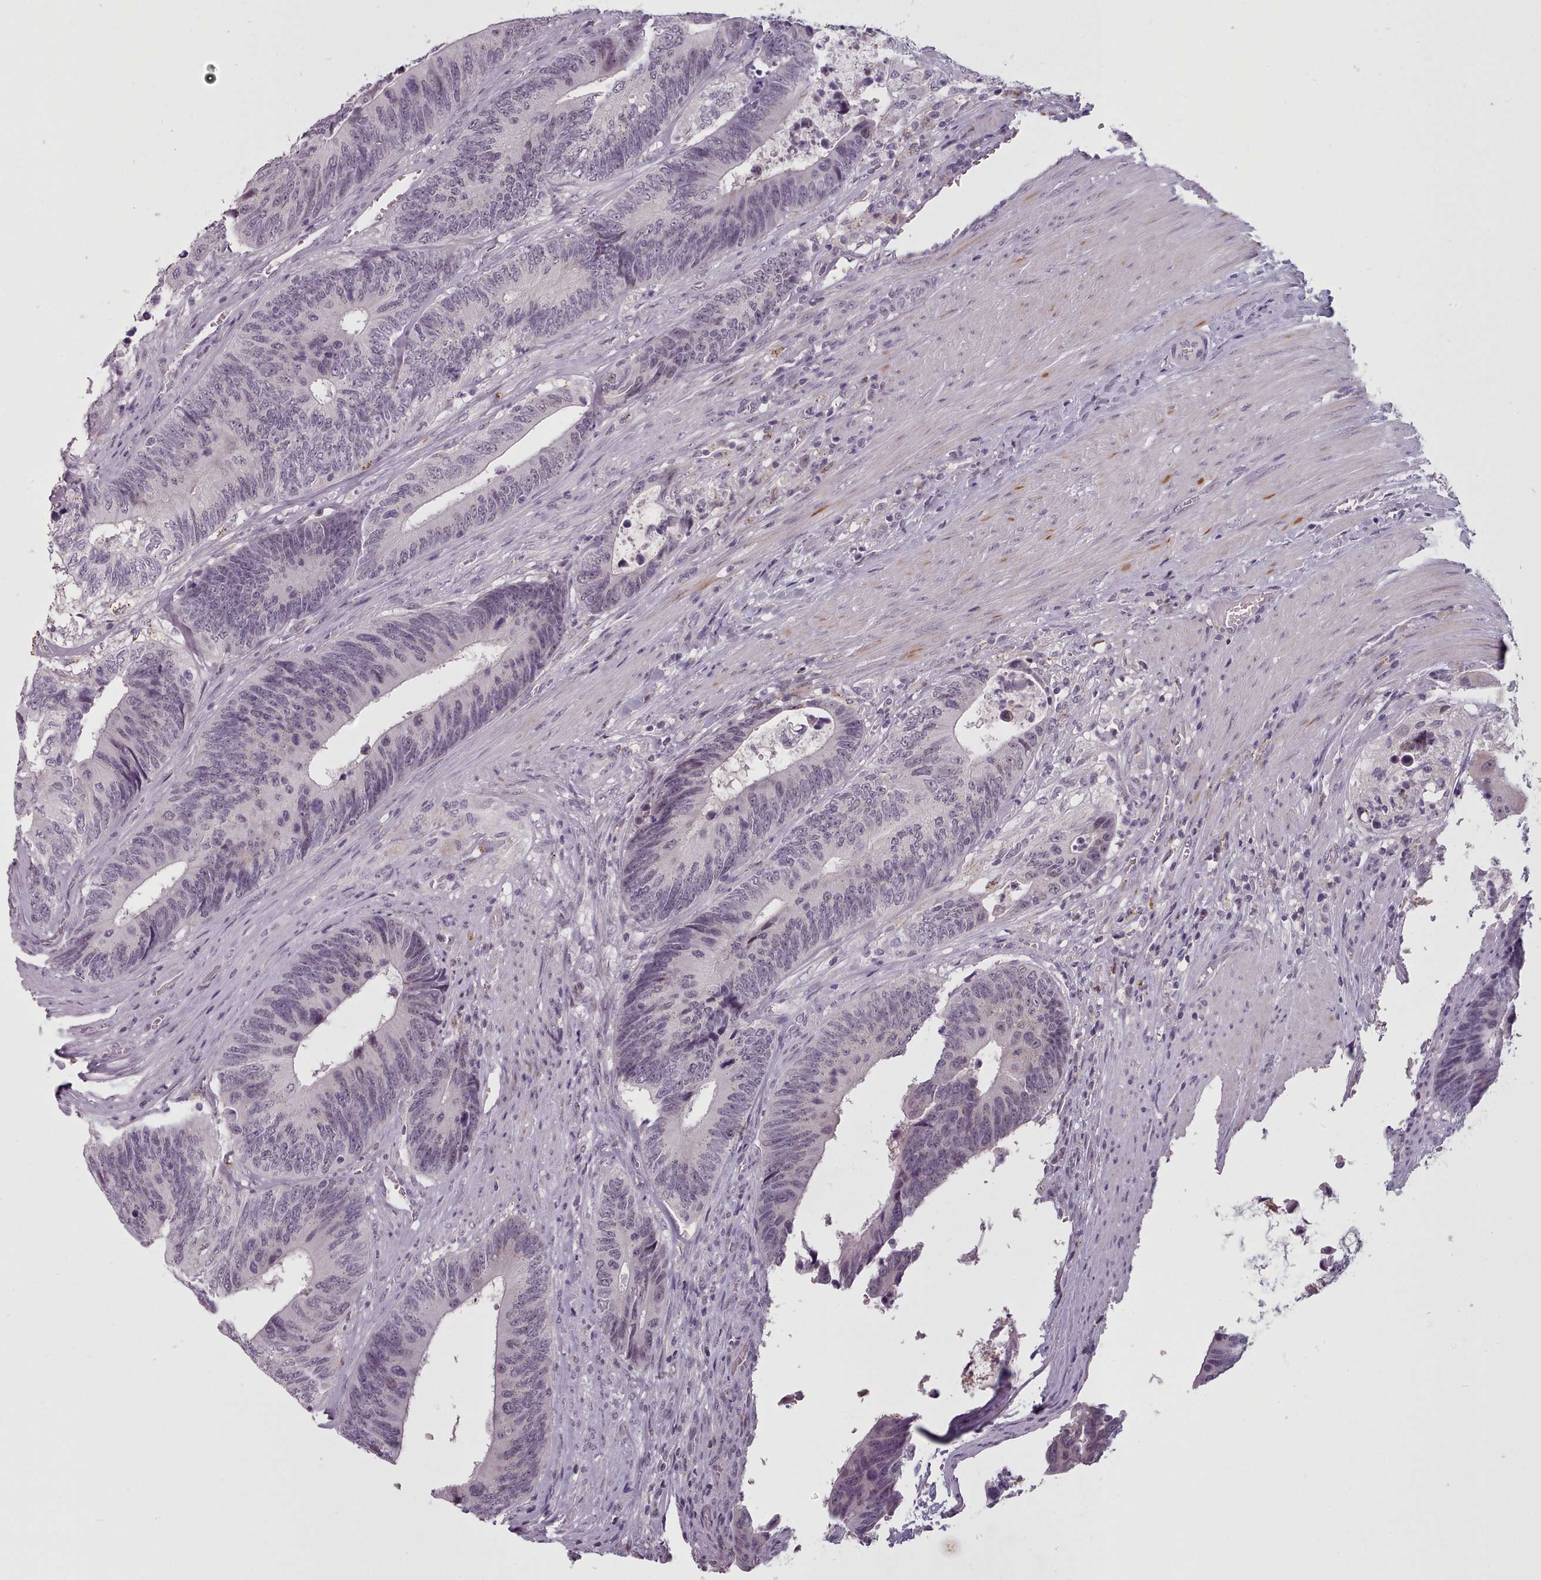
{"staining": {"intensity": "weak", "quantity": "<25%", "location": "nuclear"}, "tissue": "colorectal cancer", "cell_type": "Tumor cells", "image_type": "cancer", "snomed": [{"axis": "morphology", "description": "Adenocarcinoma, NOS"}, {"axis": "topography", "description": "Colon"}], "caption": "High magnification brightfield microscopy of colorectal adenocarcinoma stained with DAB (brown) and counterstained with hematoxylin (blue): tumor cells show no significant staining.", "gene": "PBX4", "patient": {"sex": "male", "age": 87}}